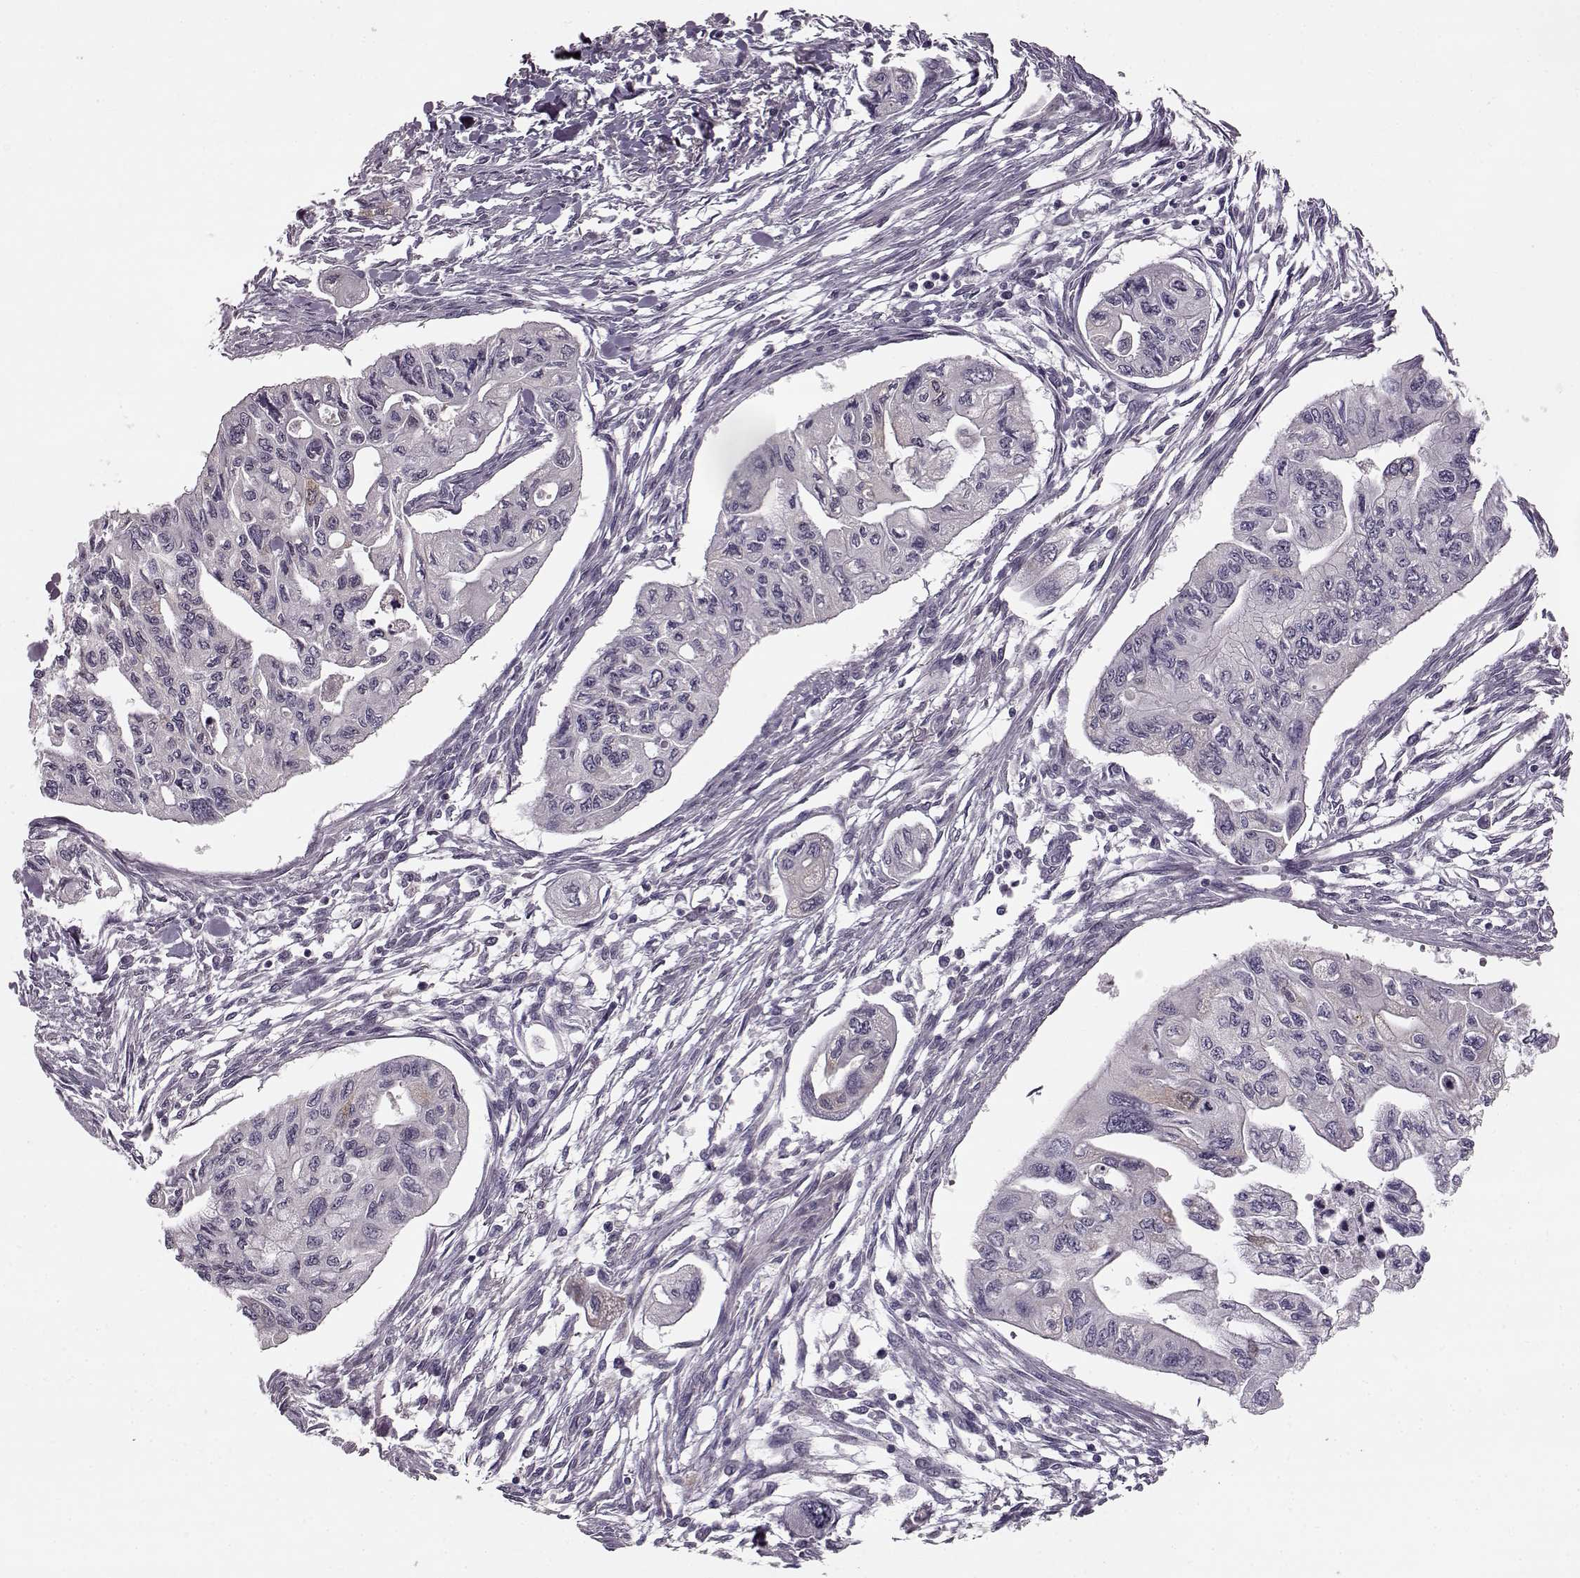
{"staining": {"intensity": "negative", "quantity": "none", "location": "none"}, "tissue": "pancreatic cancer", "cell_type": "Tumor cells", "image_type": "cancer", "snomed": [{"axis": "morphology", "description": "Adenocarcinoma, NOS"}, {"axis": "topography", "description": "Pancreas"}], "caption": "DAB immunohistochemical staining of pancreatic cancer displays no significant expression in tumor cells. The staining was performed using DAB (3,3'-diaminobenzidine) to visualize the protein expression in brown, while the nuclei were stained in blue with hematoxylin (Magnification: 20x).", "gene": "MAP6D1", "patient": {"sex": "female", "age": 76}}